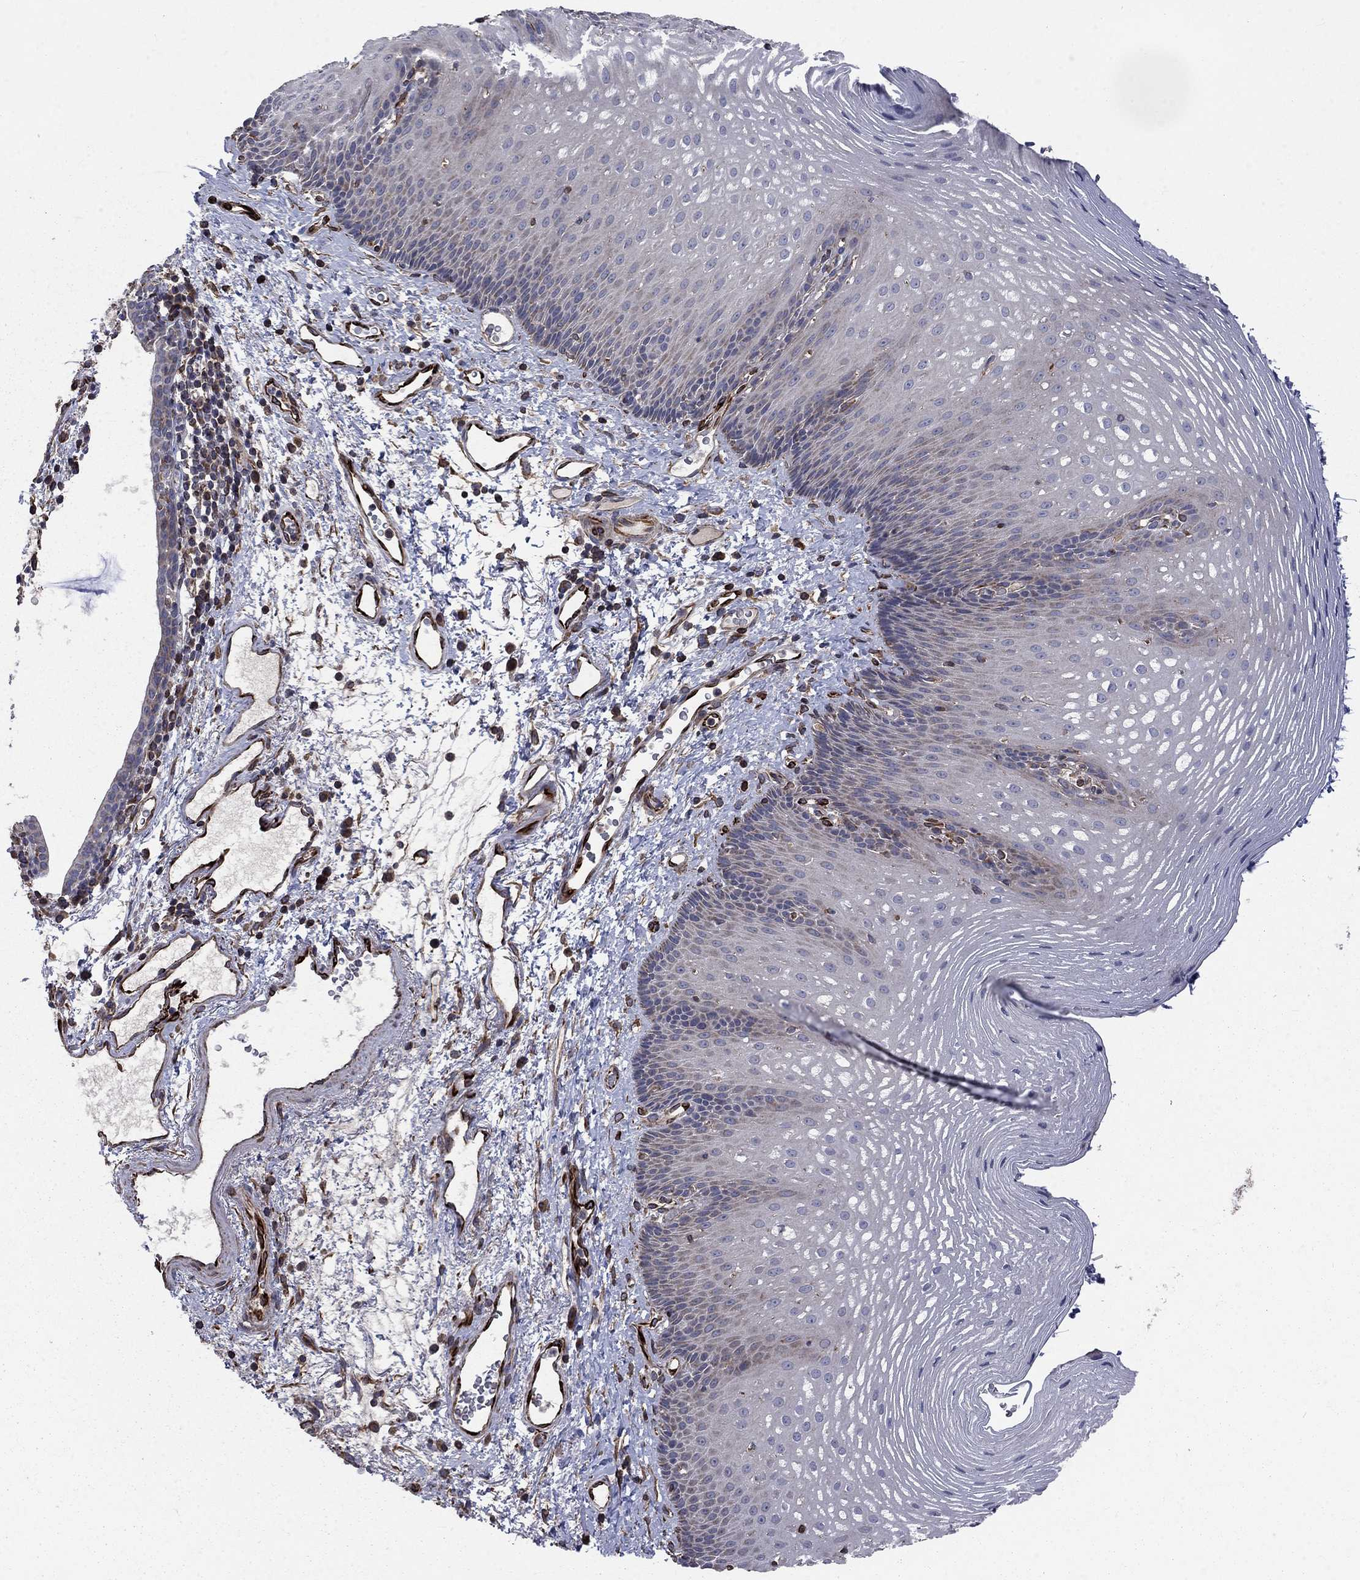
{"staining": {"intensity": "moderate", "quantity": "<25%", "location": "cytoplasmic/membranous"}, "tissue": "esophagus", "cell_type": "Squamous epithelial cells", "image_type": "normal", "snomed": [{"axis": "morphology", "description": "Normal tissue, NOS"}, {"axis": "topography", "description": "Esophagus"}], "caption": "Moderate cytoplasmic/membranous staining is seen in approximately <25% of squamous epithelial cells in normal esophagus.", "gene": "NDUFC1", "patient": {"sex": "male", "age": 76}}